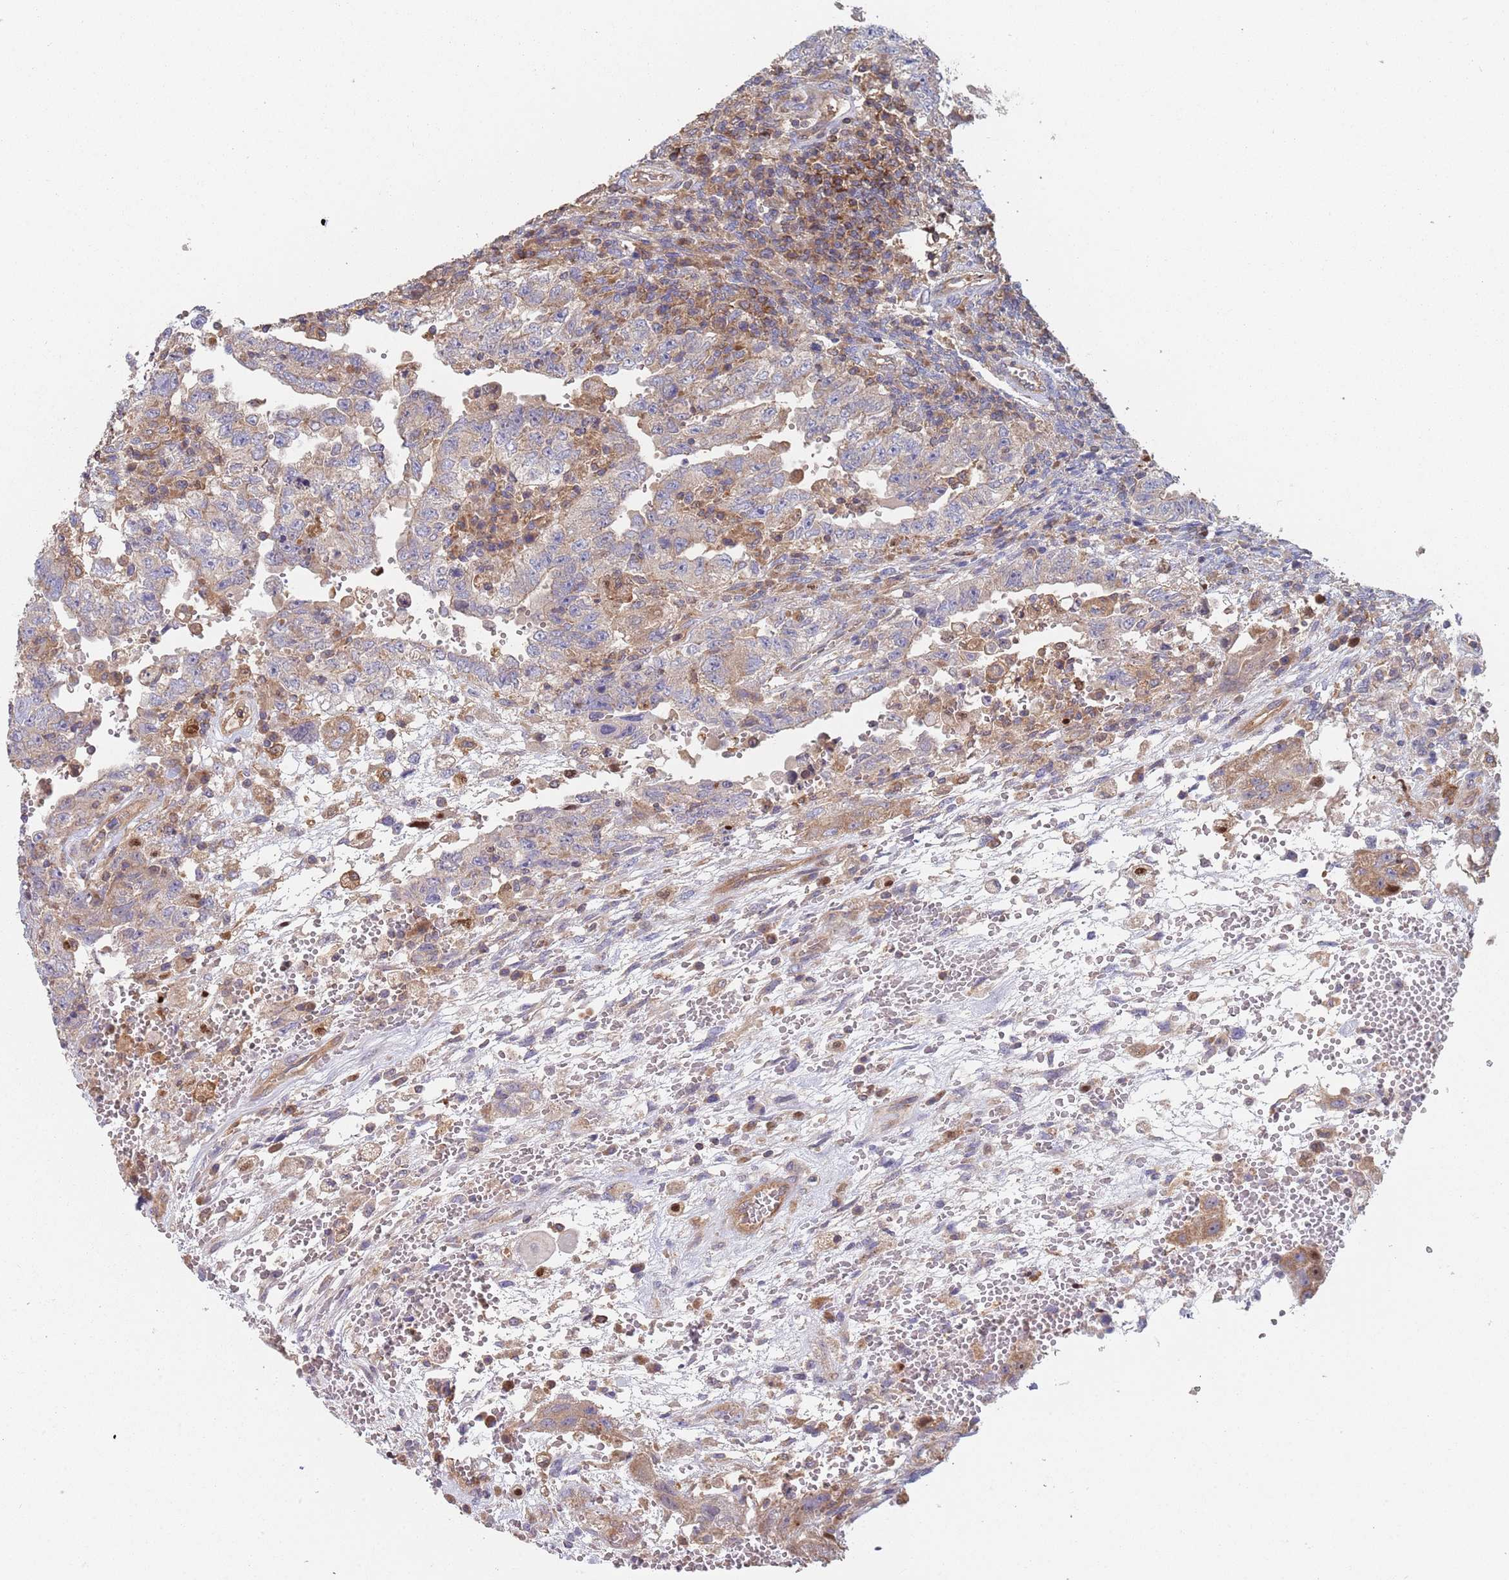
{"staining": {"intensity": "weak", "quantity": "<25%", "location": "cytoplasmic/membranous"}, "tissue": "testis cancer", "cell_type": "Tumor cells", "image_type": "cancer", "snomed": [{"axis": "morphology", "description": "Carcinoma, Embryonal, NOS"}, {"axis": "topography", "description": "Testis"}], "caption": "This histopathology image is of testis embryonal carcinoma stained with immunohistochemistry (IHC) to label a protein in brown with the nuclei are counter-stained blue. There is no expression in tumor cells.", "gene": "GDI2", "patient": {"sex": "male", "age": 26}}